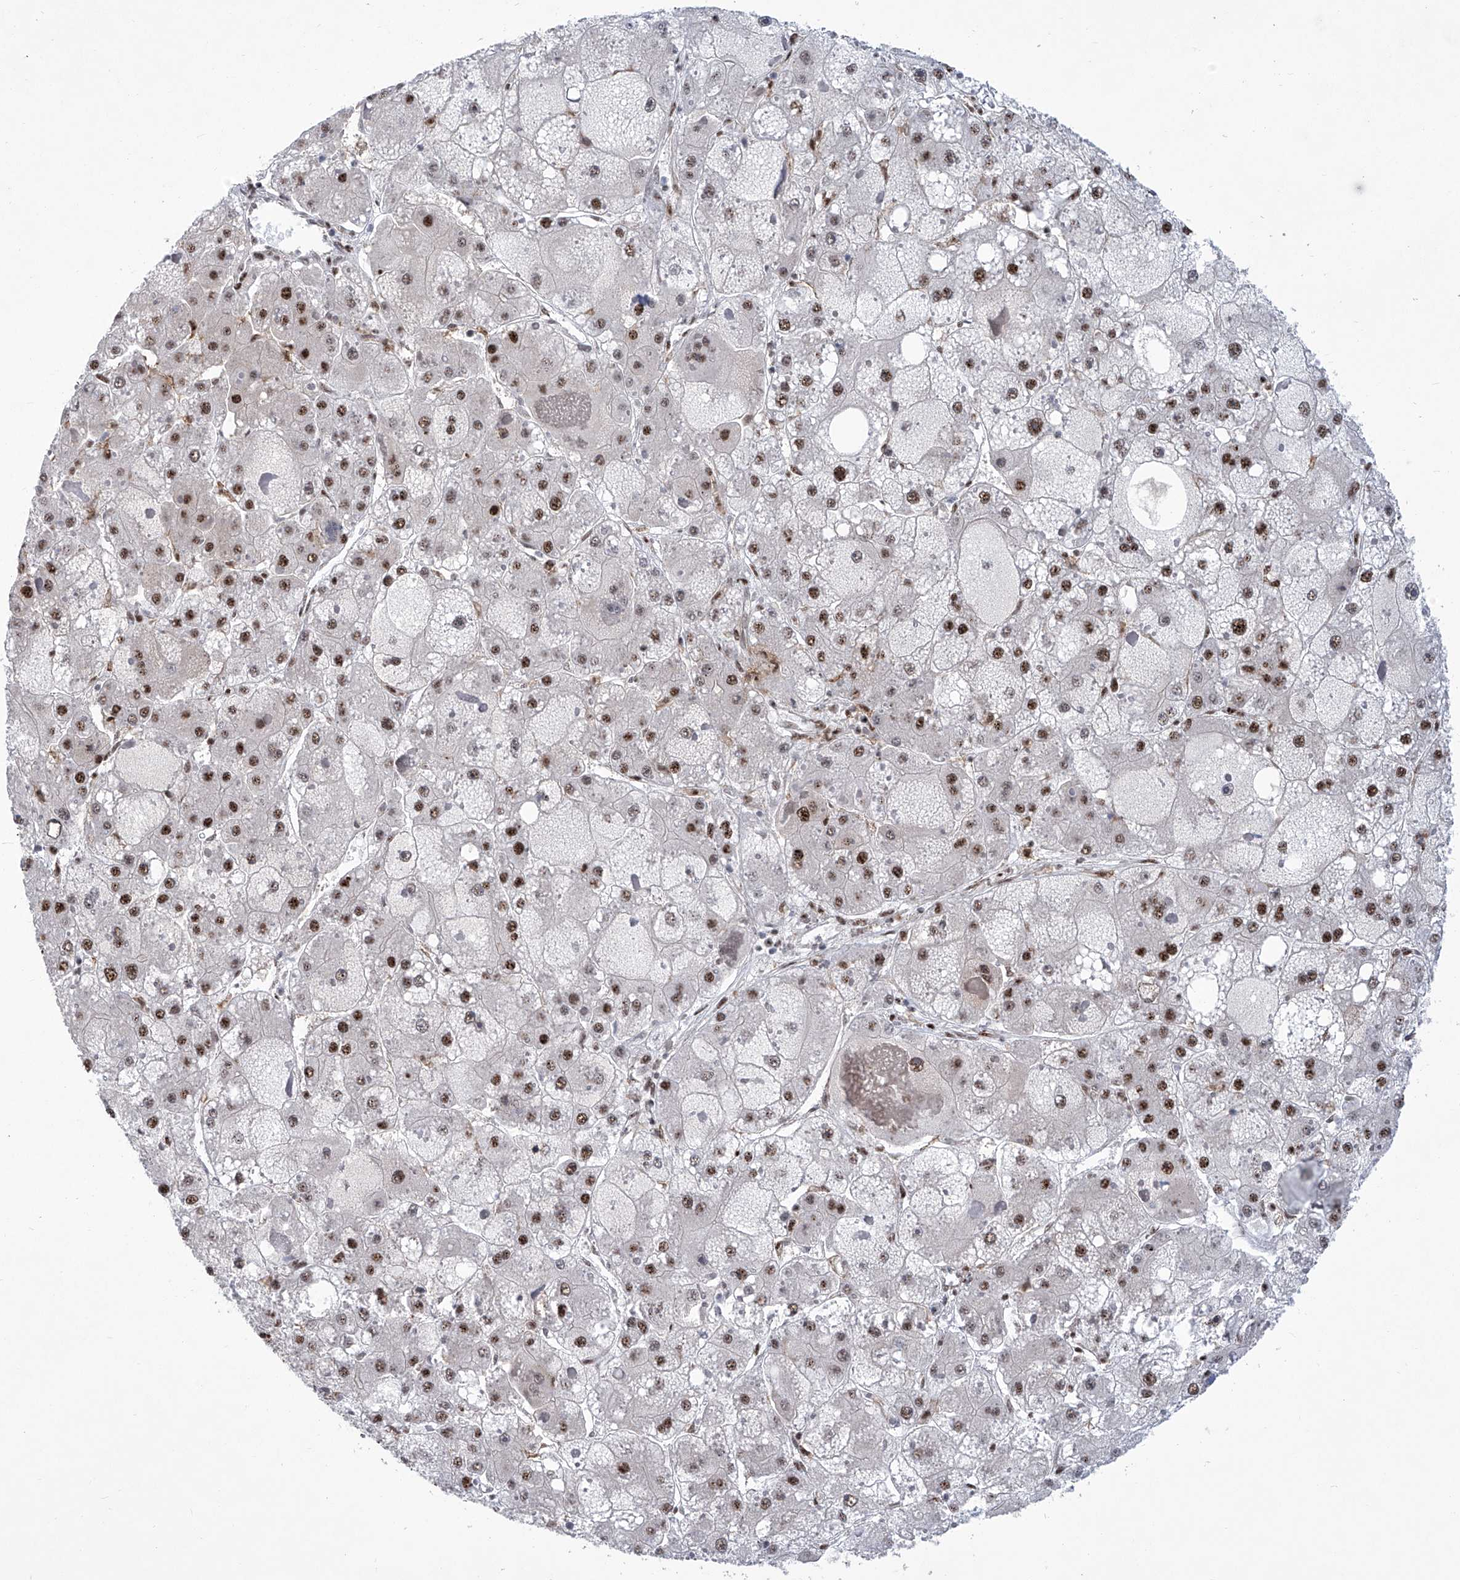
{"staining": {"intensity": "strong", "quantity": "25%-75%", "location": "nuclear"}, "tissue": "liver cancer", "cell_type": "Tumor cells", "image_type": "cancer", "snomed": [{"axis": "morphology", "description": "Carcinoma, Hepatocellular, NOS"}, {"axis": "topography", "description": "Liver"}], "caption": "There is high levels of strong nuclear expression in tumor cells of liver cancer (hepatocellular carcinoma), as demonstrated by immunohistochemical staining (brown color).", "gene": "FBXL4", "patient": {"sex": "female", "age": 73}}